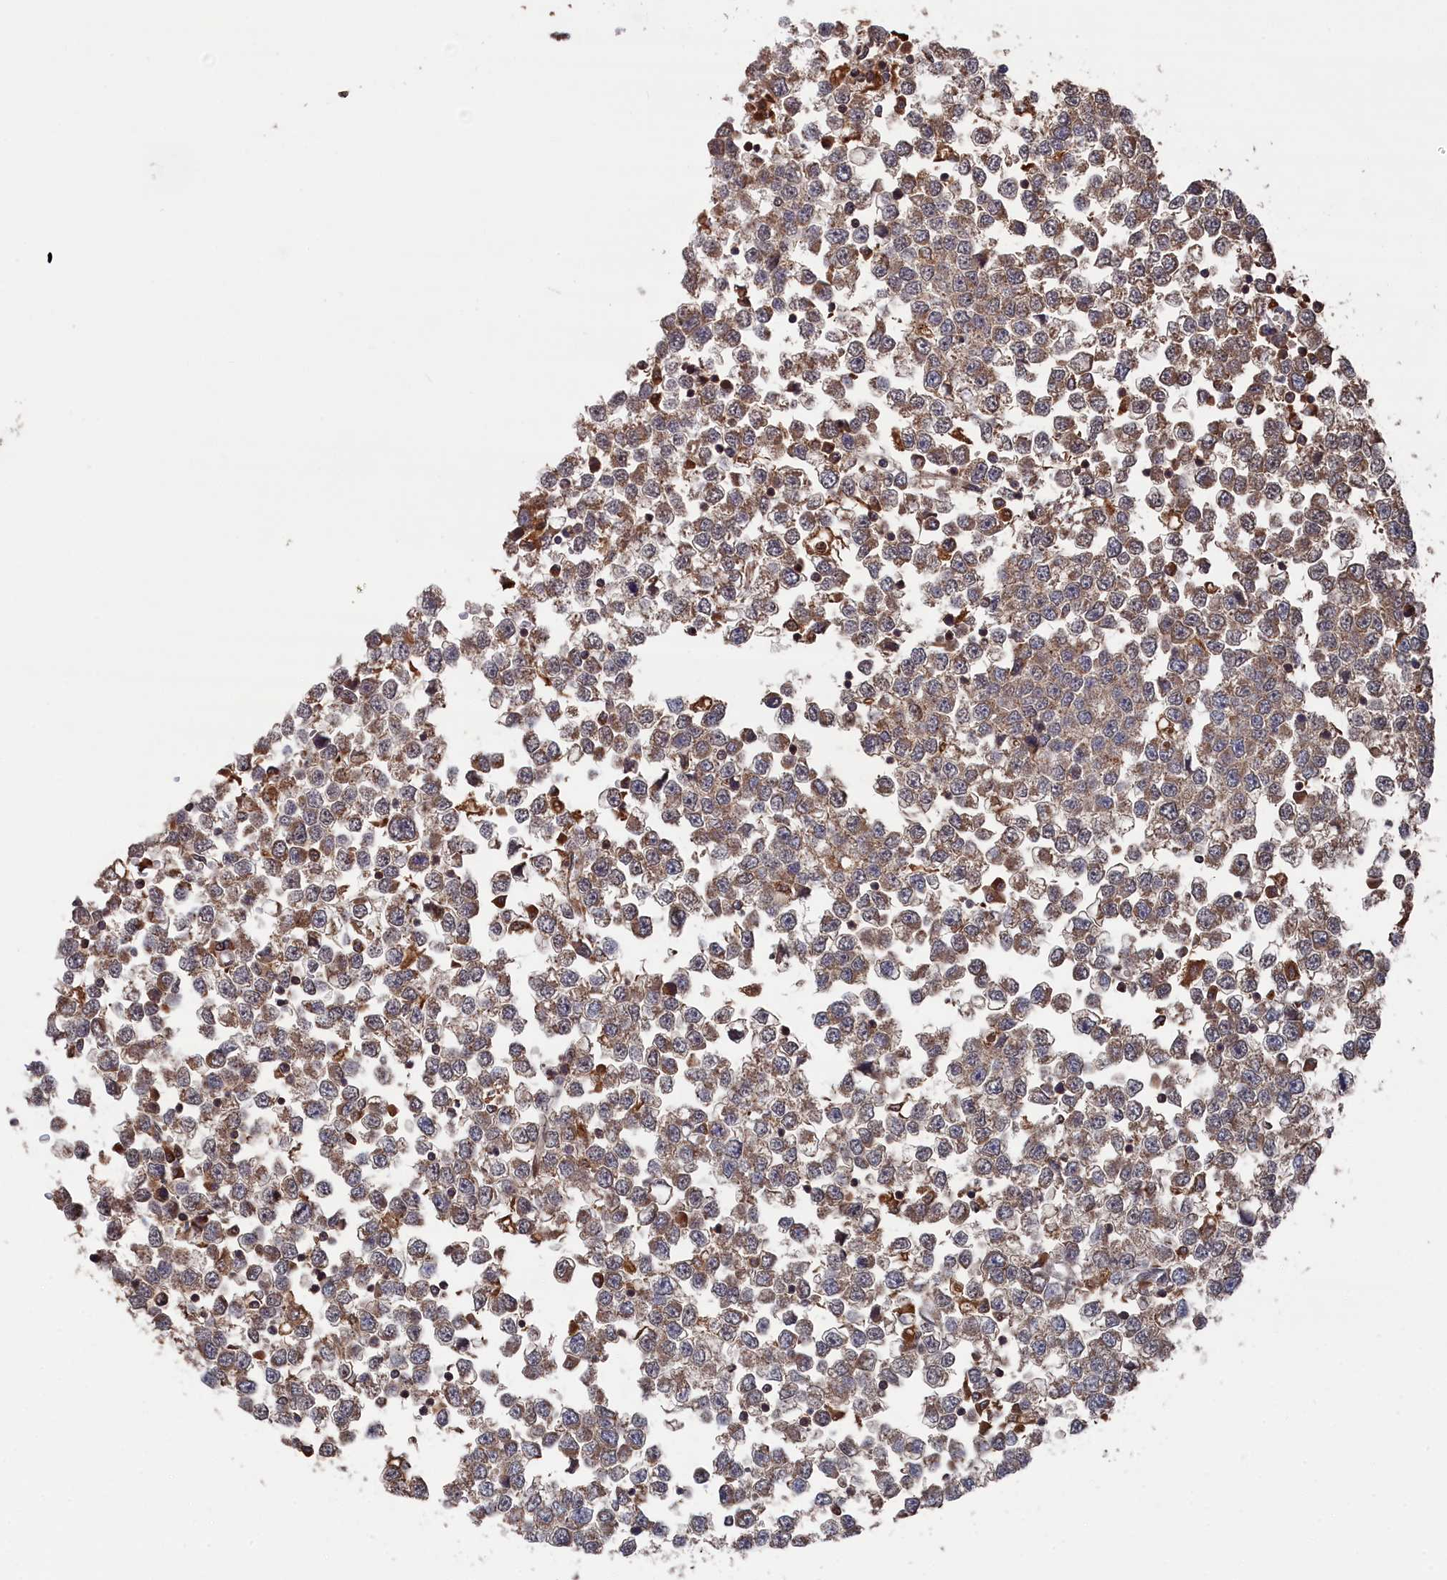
{"staining": {"intensity": "weak", "quantity": ">75%", "location": "cytoplasmic/membranous"}, "tissue": "testis cancer", "cell_type": "Tumor cells", "image_type": "cancer", "snomed": [{"axis": "morphology", "description": "Seminoma, NOS"}, {"axis": "topography", "description": "Testis"}], "caption": "Immunohistochemistry of testis cancer displays low levels of weak cytoplasmic/membranous positivity in approximately >75% of tumor cells.", "gene": "CEACAM21", "patient": {"sex": "male", "age": 65}}